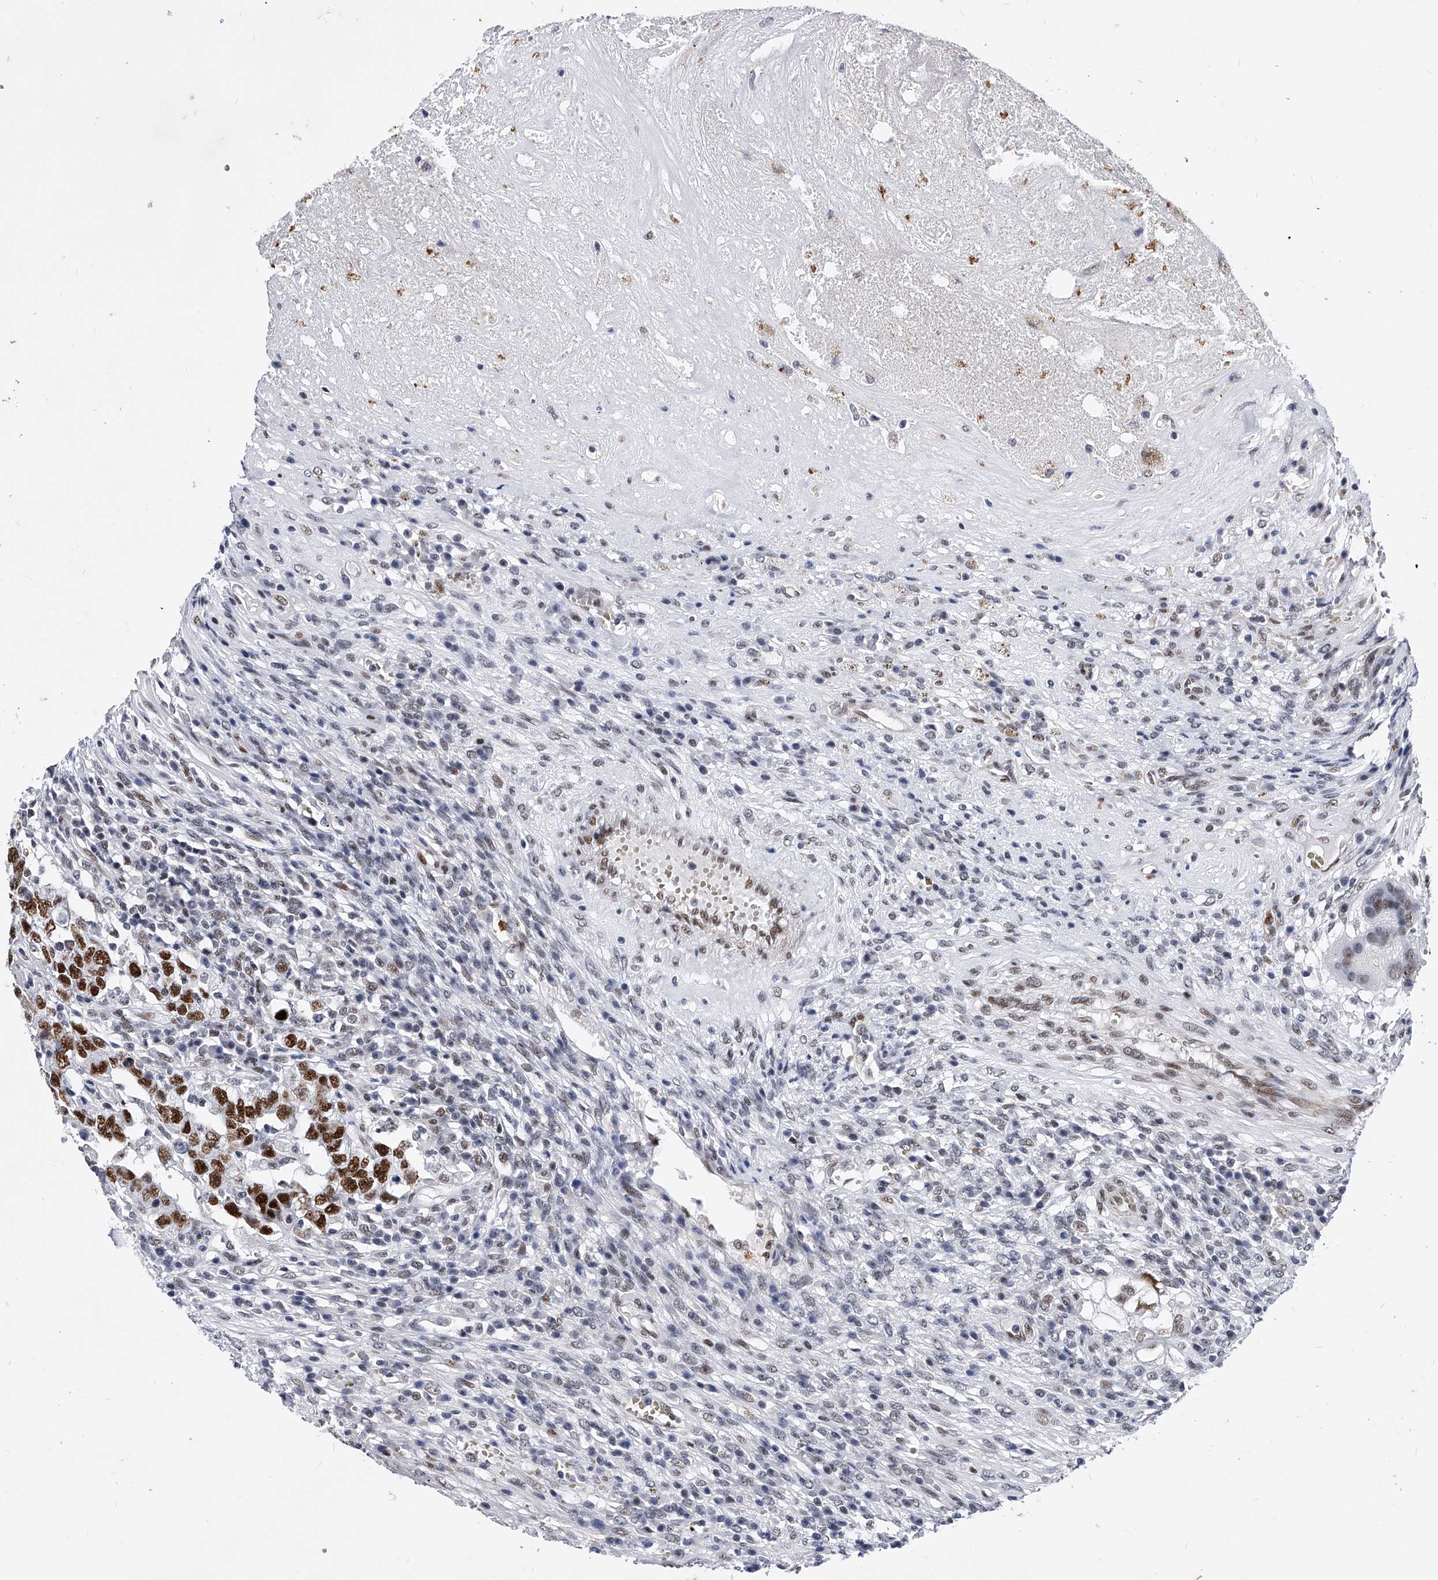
{"staining": {"intensity": "strong", "quantity": ">75%", "location": "nuclear"}, "tissue": "testis cancer", "cell_type": "Tumor cells", "image_type": "cancer", "snomed": [{"axis": "morphology", "description": "Carcinoma, Embryonal, NOS"}, {"axis": "topography", "description": "Testis"}], "caption": "A brown stain highlights strong nuclear expression of a protein in testis cancer (embryonal carcinoma) tumor cells. Nuclei are stained in blue.", "gene": "TESK2", "patient": {"sex": "male", "age": 26}}